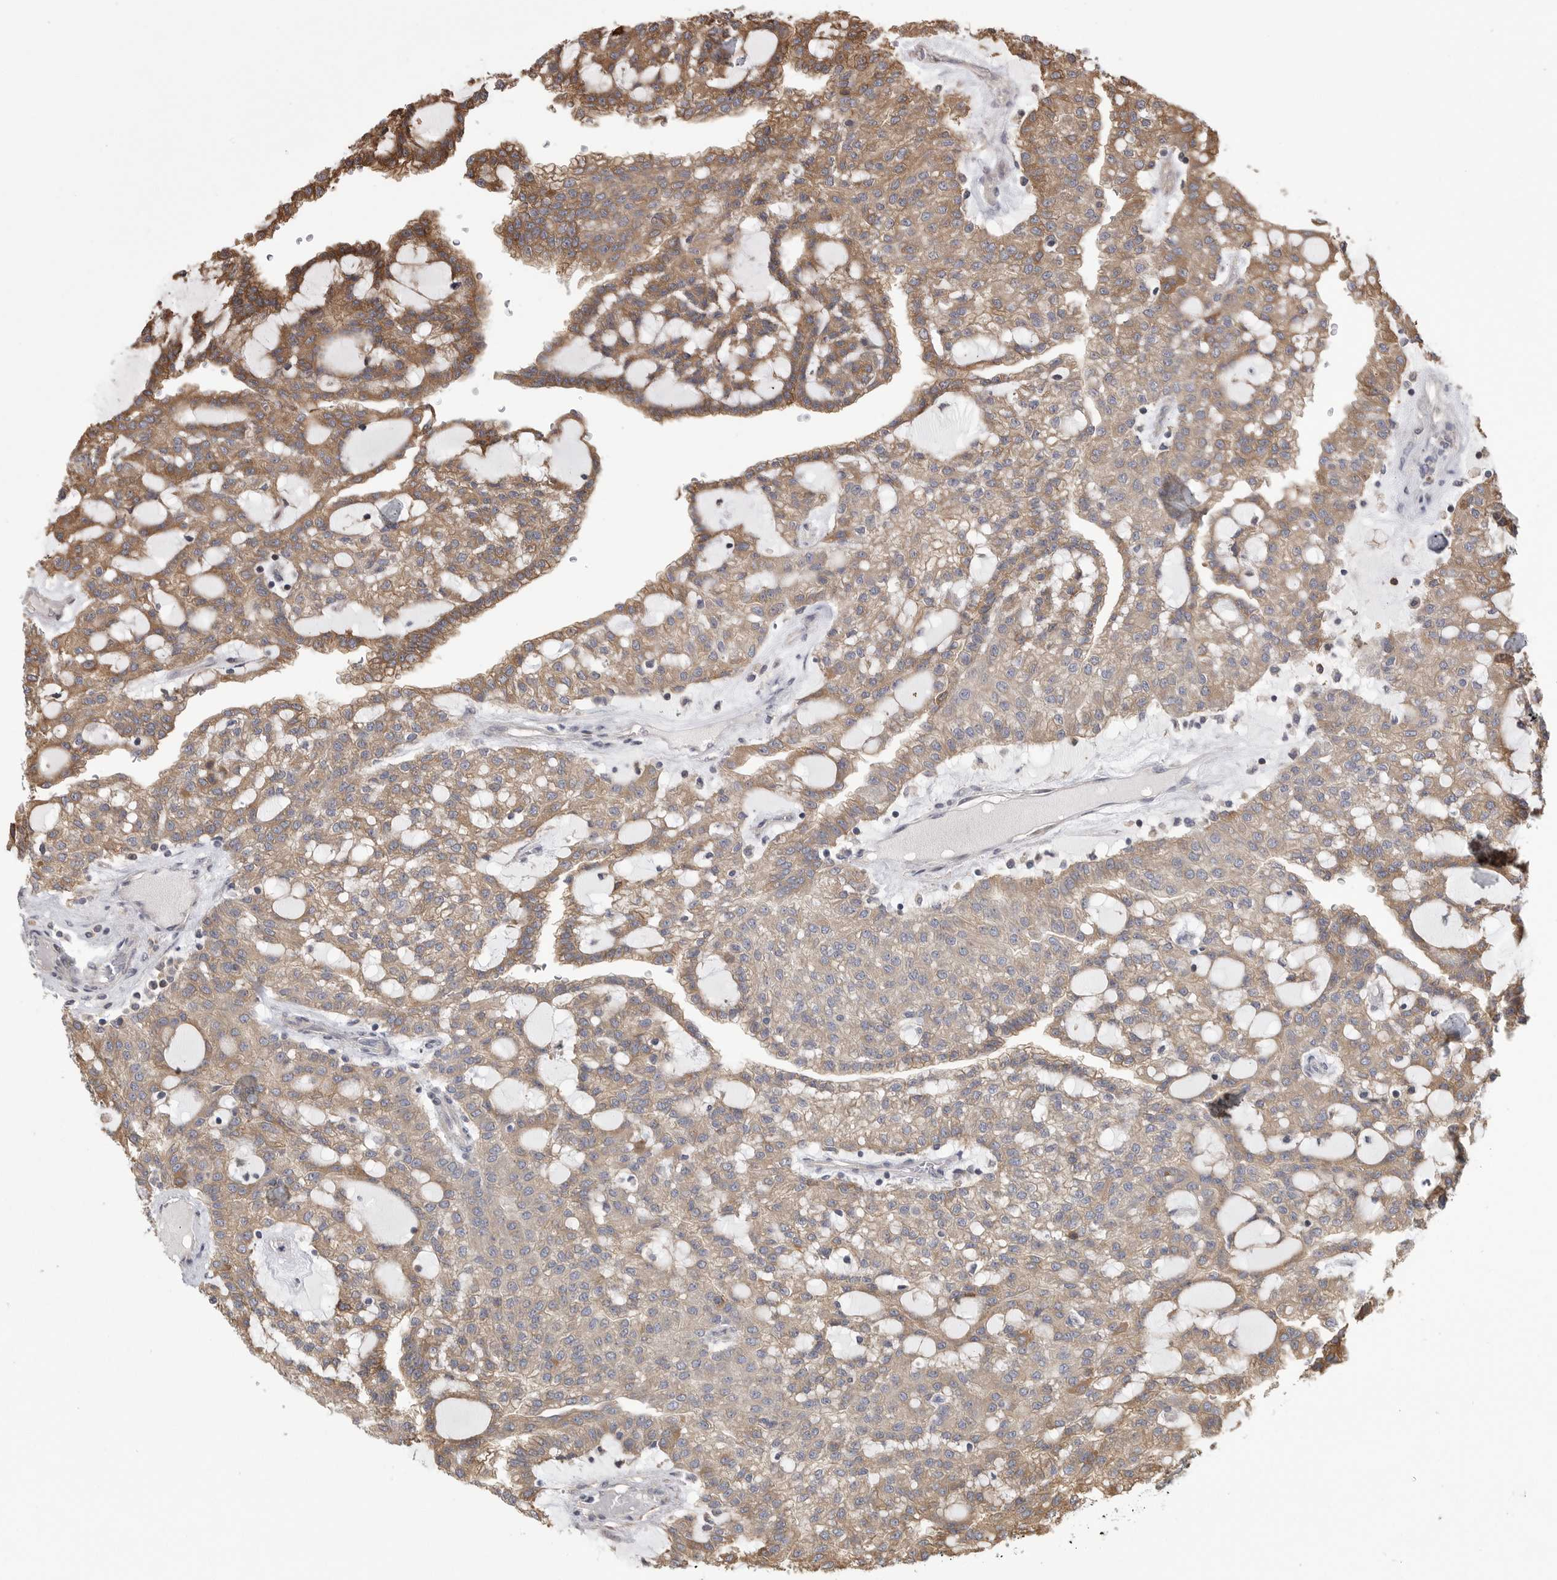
{"staining": {"intensity": "moderate", "quantity": "25%-75%", "location": "cytoplasmic/membranous"}, "tissue": "renal cancer", "cell_type": "Tumor cells", "image_type": "cancer", "snomed": [{"axis": "morphology", "description": "Adenocarcinoma, NOS"}, {"axis": "topography", "description": "Kidney"}], "caption": "Immunohistochemical staining of human renal cancer exhibits medium levels of moderate cytoplasmic/membranous protein staining in approximately 25%-75% of tumor cells.", "gene": "OXR1", "patient": {"sex": "male", "age": 63}}